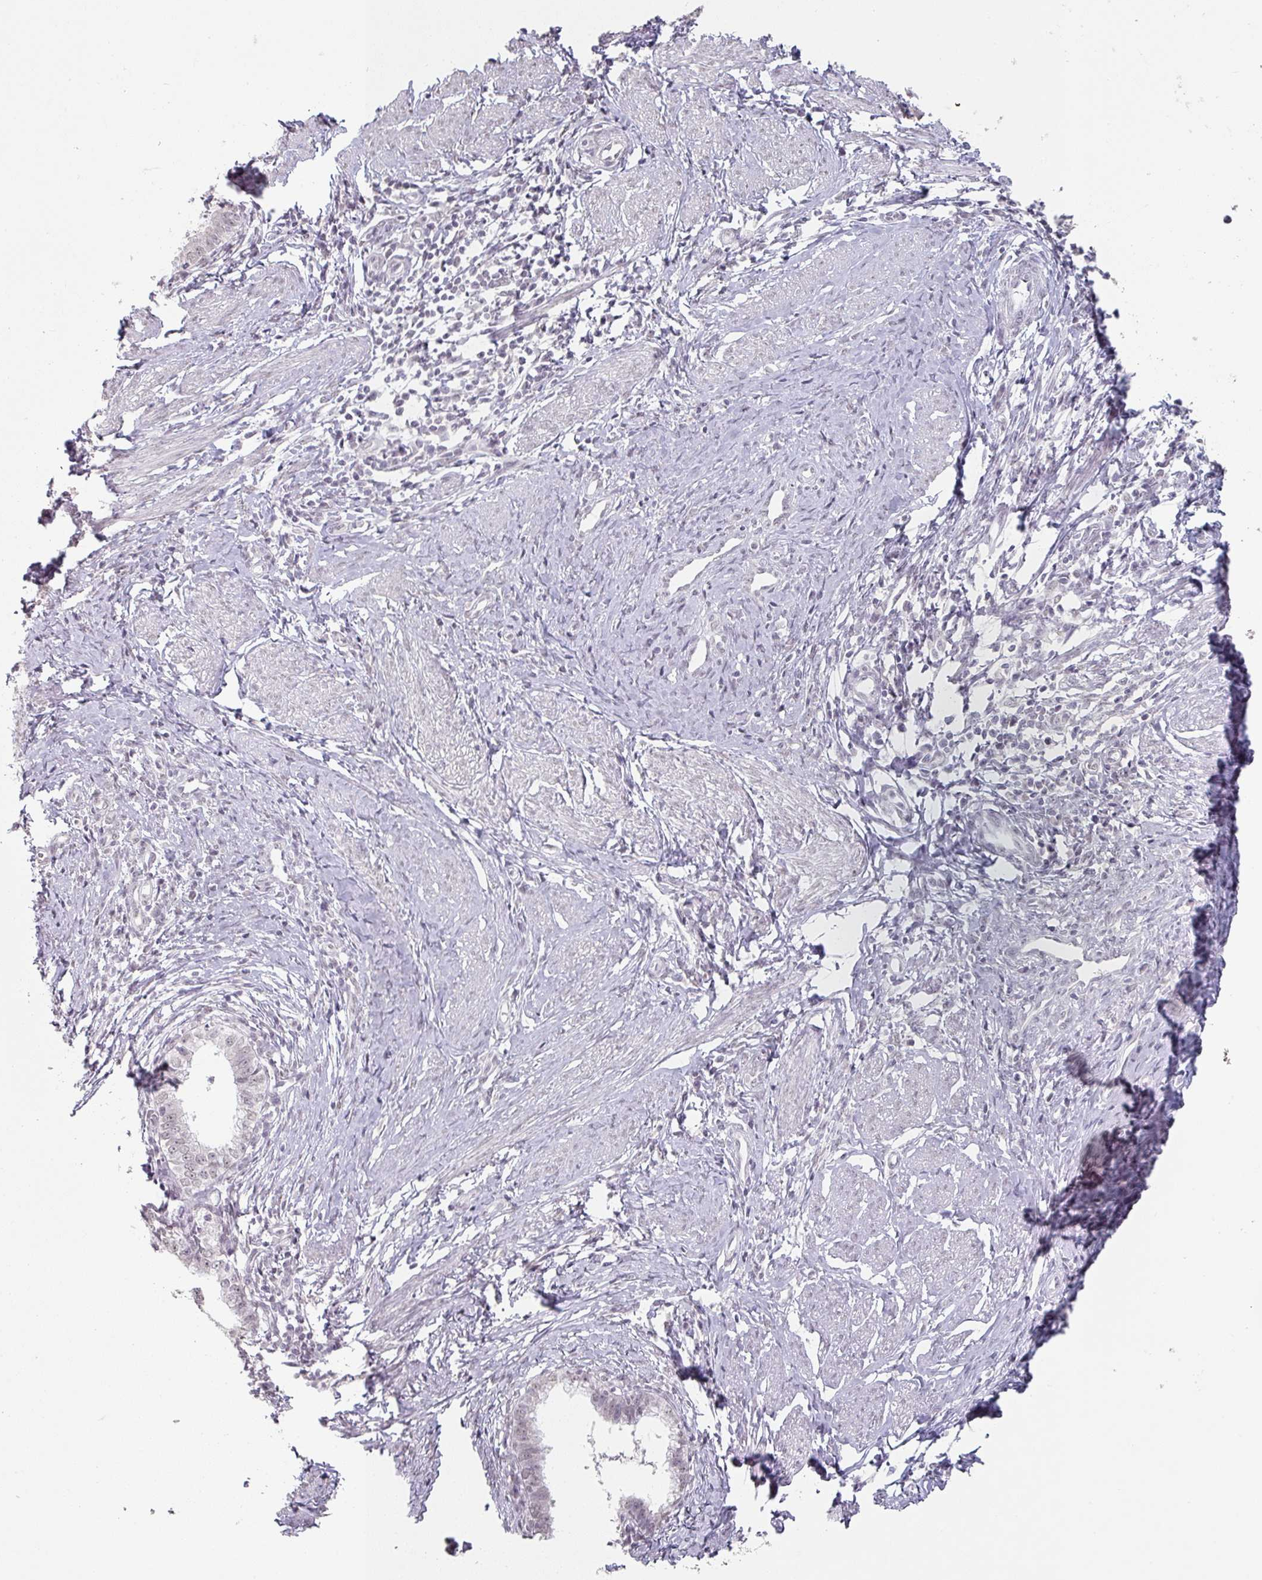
{"staining": {"intensity": "negative", "quantity": "none", "location": "none"}, "tissue": "cervical cancer", "cell_type": "Tumor cells", "image_type": "cancer", "snomed": [{"axis": "morphology", "description": "Adenocarcinoma, NOS"}, {"axis": "topography", "description": "Cervix"}], "caption": "The IHC micrograph has no significant expression in tumor cells of adenocarcinoma (cervical) tissue.", "gene": "SPRR1A", "patient": {"sex": "female", "age": 36}}